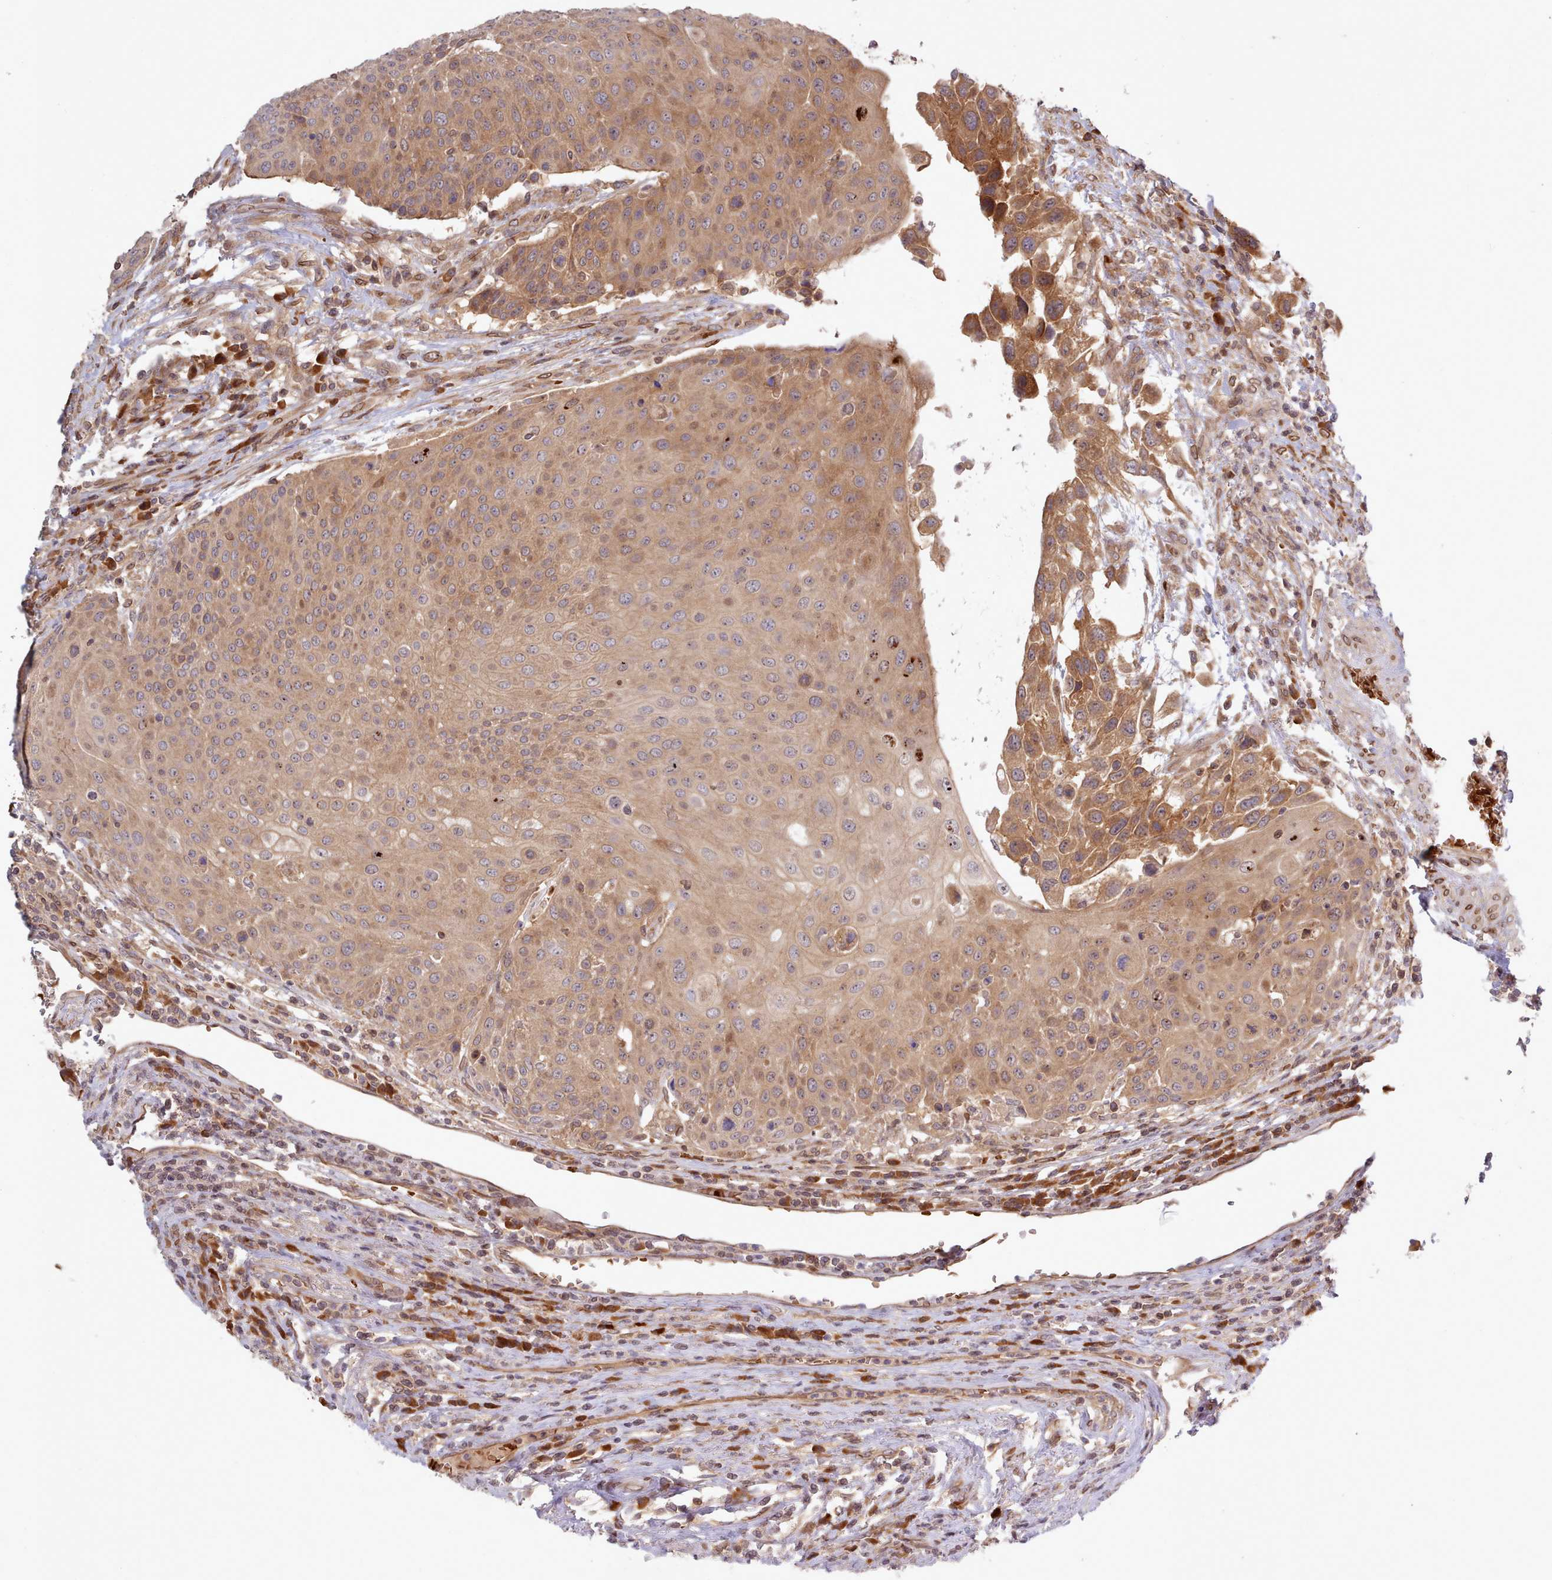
{"staining": {"intensity": "moderate", "quantity": ">75%", "location": "cytoplasmic/membranous"}, "tissue": "urothelial cancer", "cell_type": "Tumor cells", "image_type": "cancer", "snomed": [{"axis": "morphology", "description": "Urothelial carcinoma, High grade"}, {"axis": "topography", "description": "Urinary bladder"}], "caption": "Urothelial cancer was stained to show a protein in brown. There is medium levels of moderate cytoplasmic/membranous expression in approximately >75% of tumor cells.", "gene": "UBE2G1", "patient": {"sex": "female", "age": 70}}